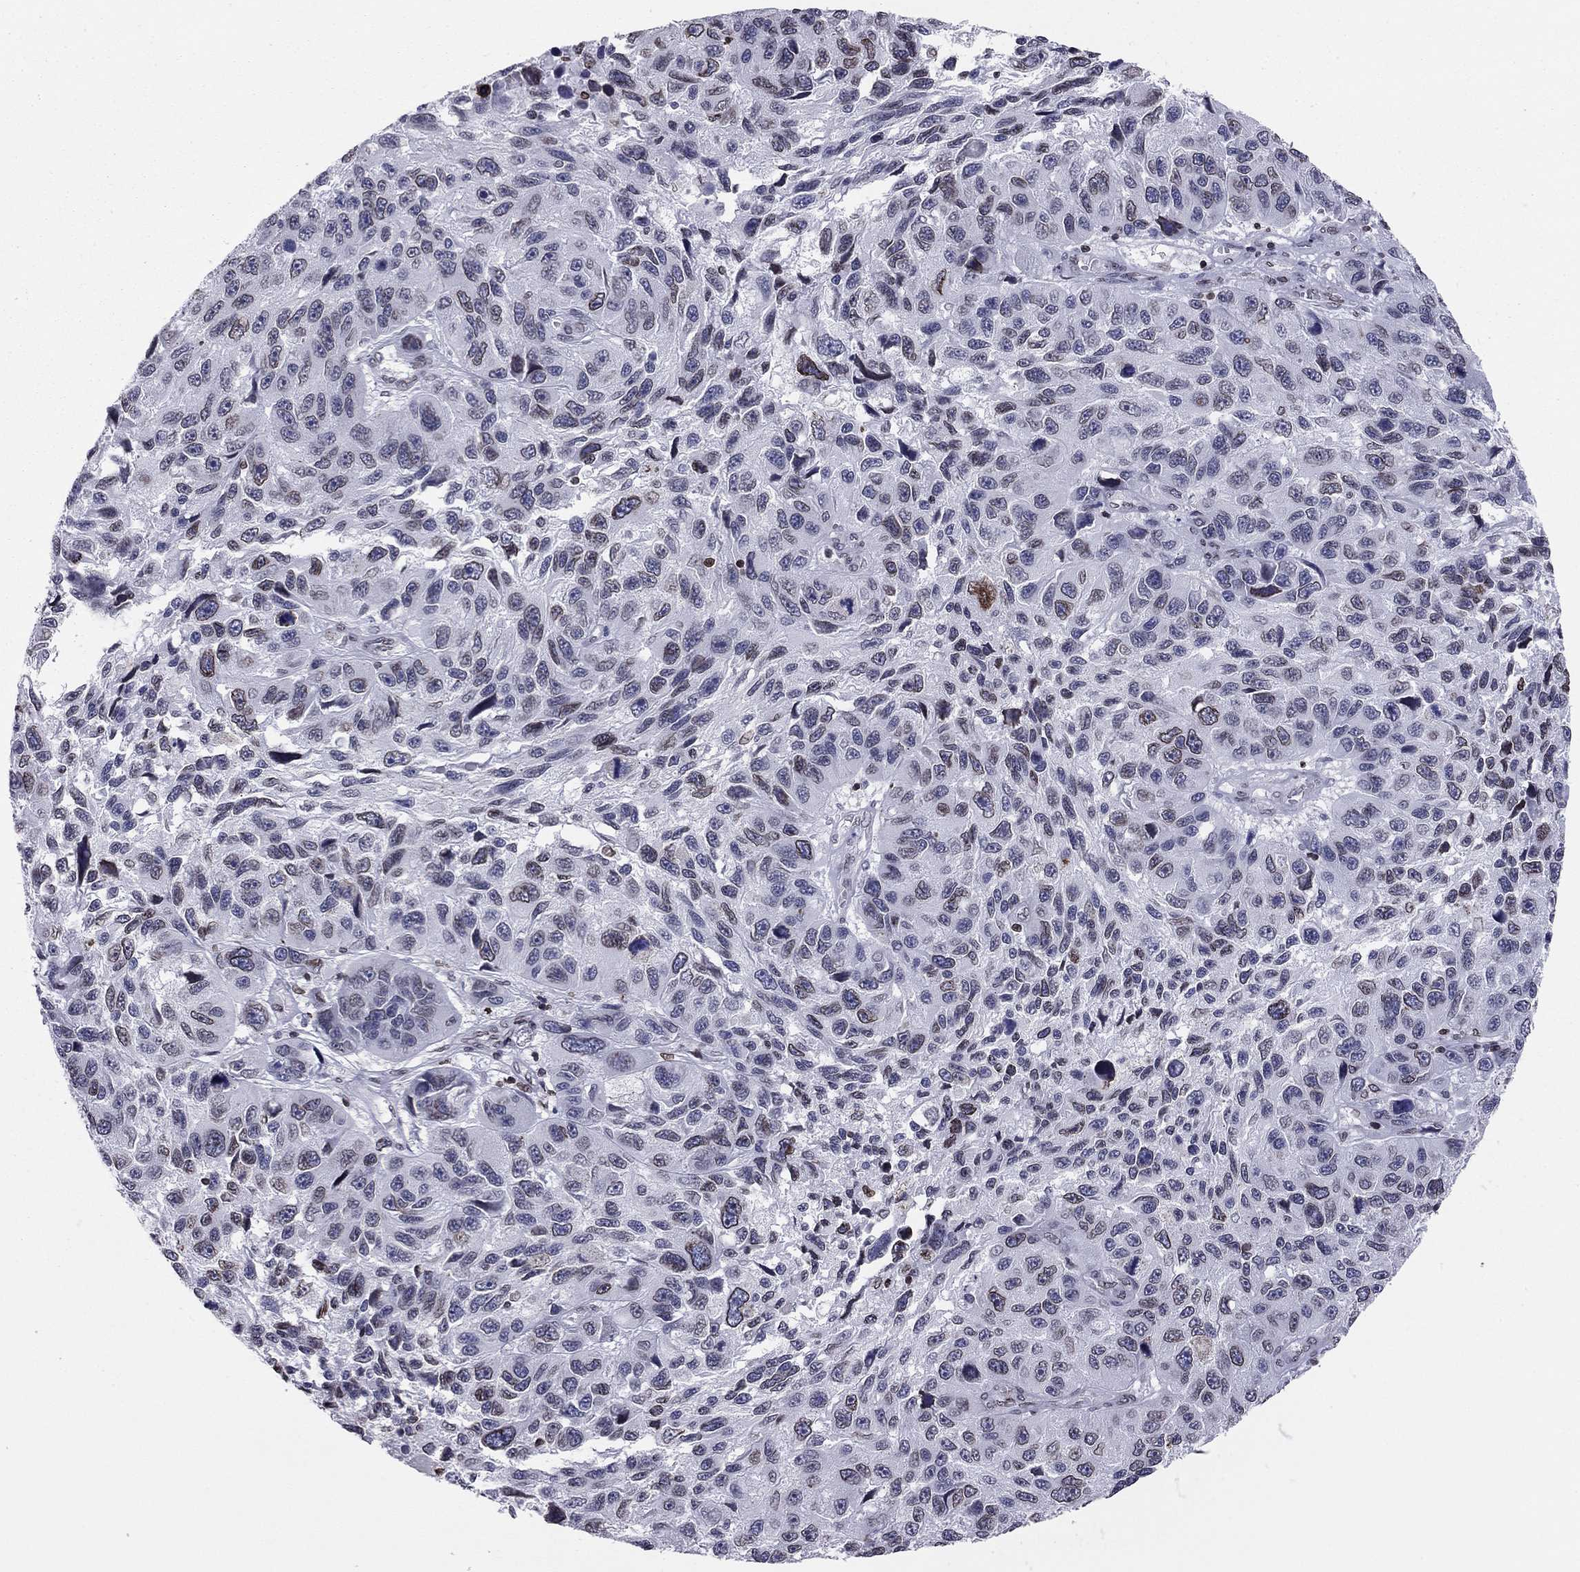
{"staining": {"intensity": "moderate", "quantity": "<25%", "location": "cytoplasmic/membranous,nuclear"}, "tissue": "melanoma", "cell_type": "Tumor cells", "image_type": "cancer", "snomed": [{"axis": "morphology", "description": "Malignant melanoma, NOS"}, {"axis": "topography", "description": "Skin"}], "caption": "The histopathology image reveals a brown stain indicating the presence of a protein in the cytoplasmic/membranous and nuclear of tumor cells in malignant melanoma.", "gene": "ESPL1", "patient": {"sex": "male", "age": 53}}